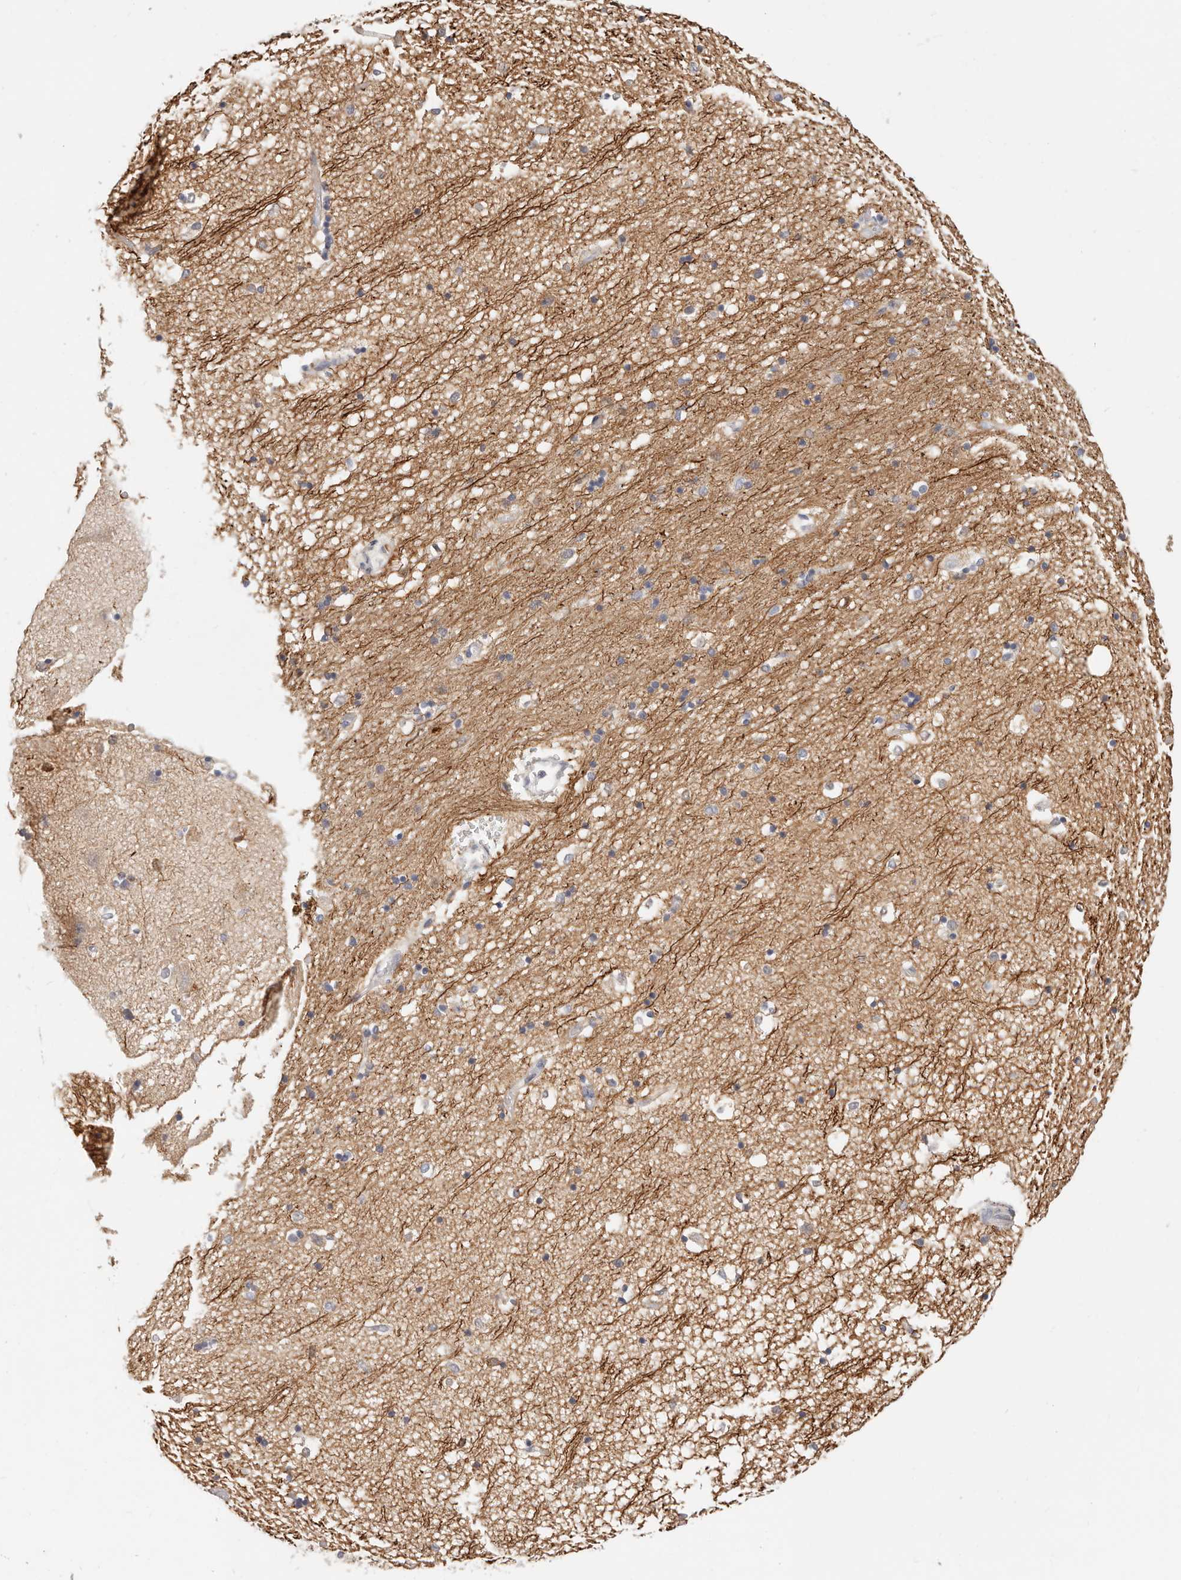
{"staining": {"intensity": "weak", "quantity": "25%-75%", "location": "cytoplasmic/membranous"}, "tissue": "hippocampus", "cell_type": "Glial cells", "image_type": "normal", "snomed": [{"axis": "morphology", "description": "Normal tissue, NOS"}, {"axis": "topography", "description": "Hippocampus"}], "caption": "The photomicrograph displays staining of normal hippocampus, revealing weak cytoplasmic/membranous protein staining (brown color) within glial cells.", "gene": "ZRANB1", "patient": {"sex": "male", "age": 45}}